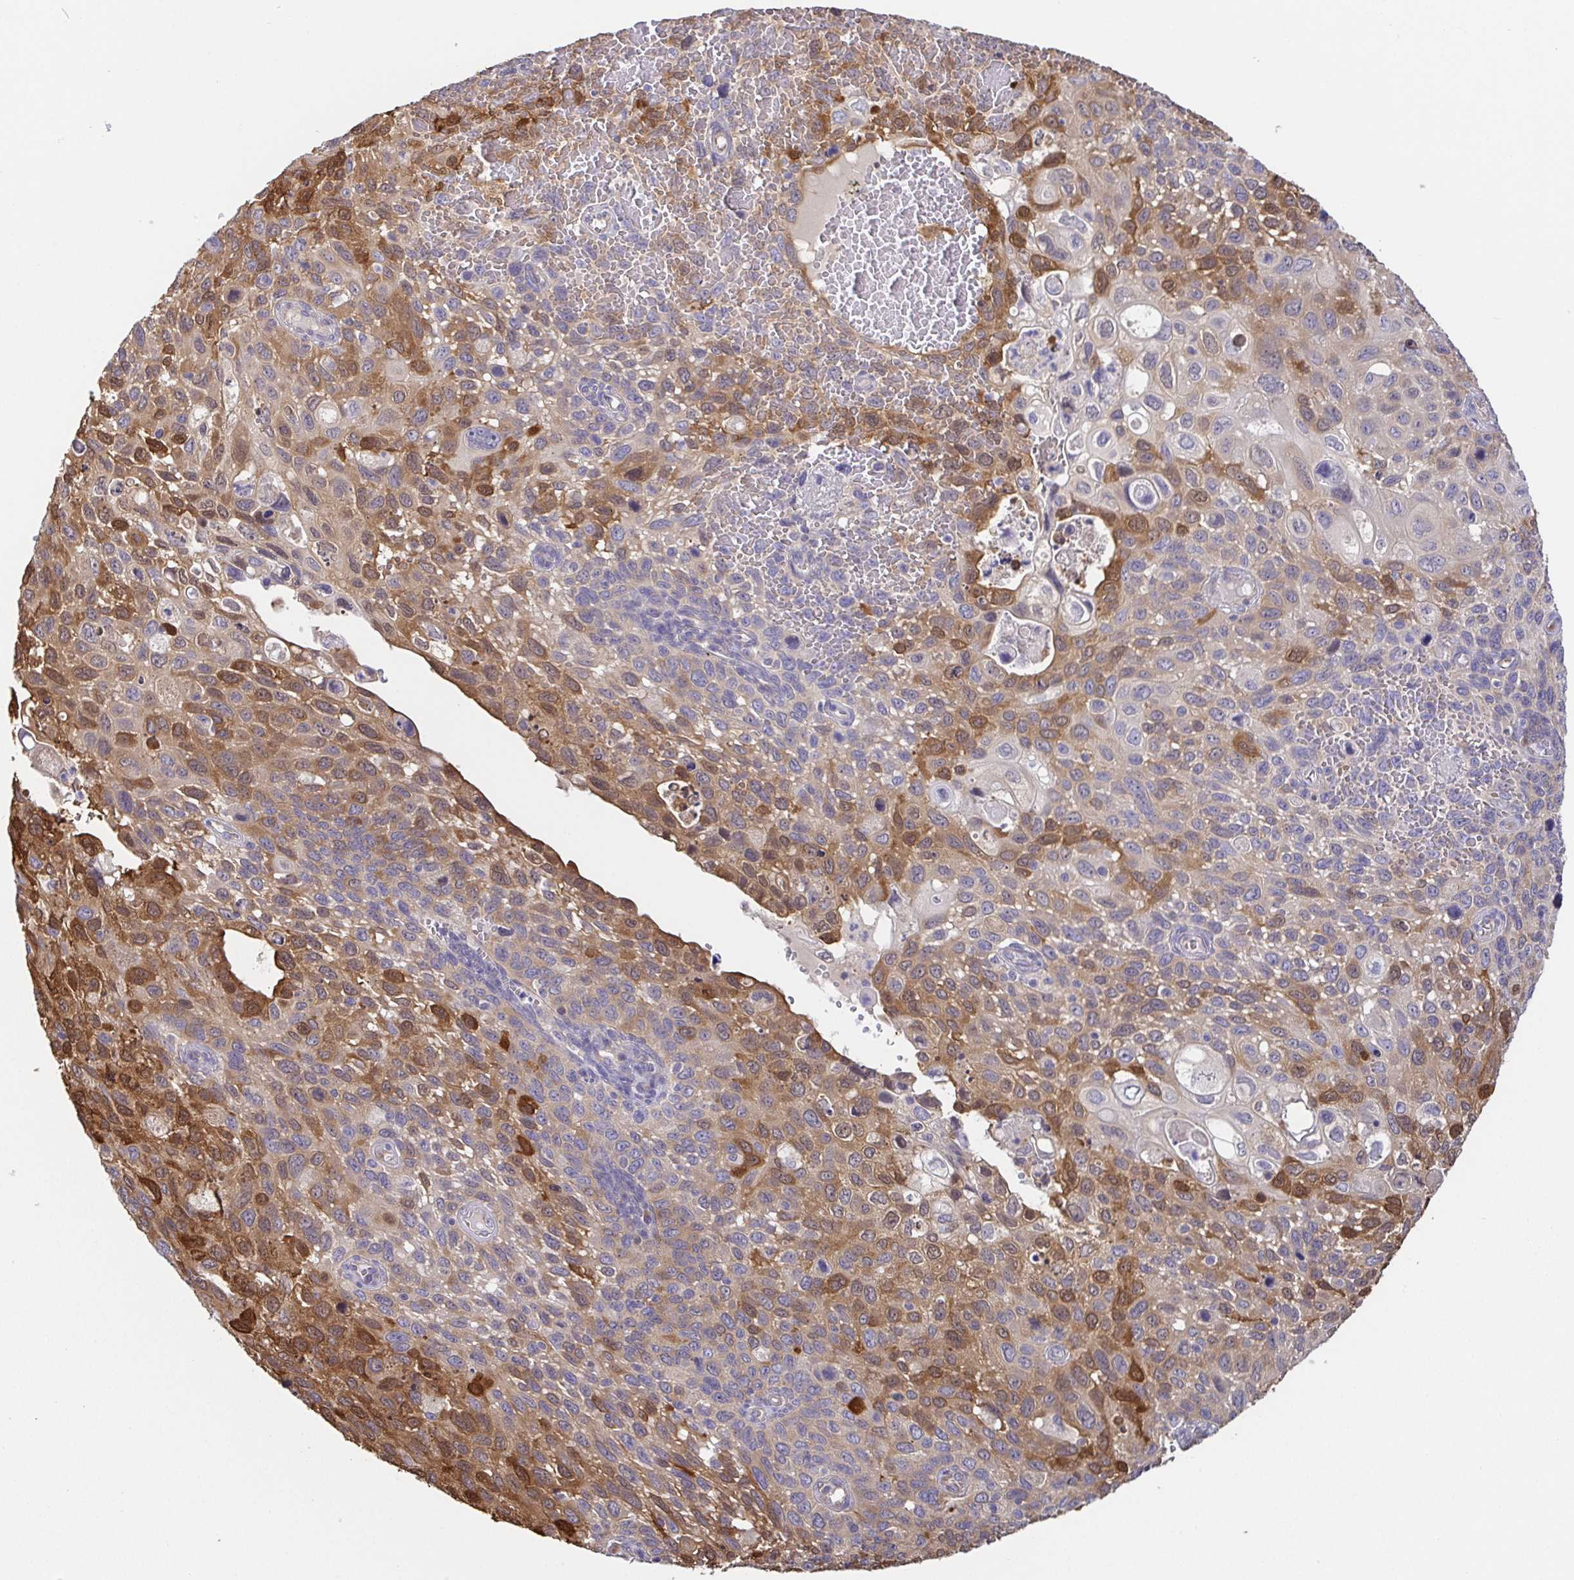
{"staining": {"intensity": "moderate", "quantity": "25%-75%", "location": "cytoplasmic/membranous,nuclear"}, "tissue": "cervical cancer", "cell_type": "Tumor cells", "image_type": "cancer", "snomed": [{"axis": "morphology", "description": "Squamous cell carcinoma, NOS"}, {"axis": "topography", "description": "Cervix"}], "caption": "Immunohistochemical staining of cervical squamous cell carcinoma reveals moderate cytoplasmic/membranous and nuclear protein expression in approximately 25%-75% of tumor cells.", "gene": "EIF3D", "patient": {"sex": "female", "age": 70}}